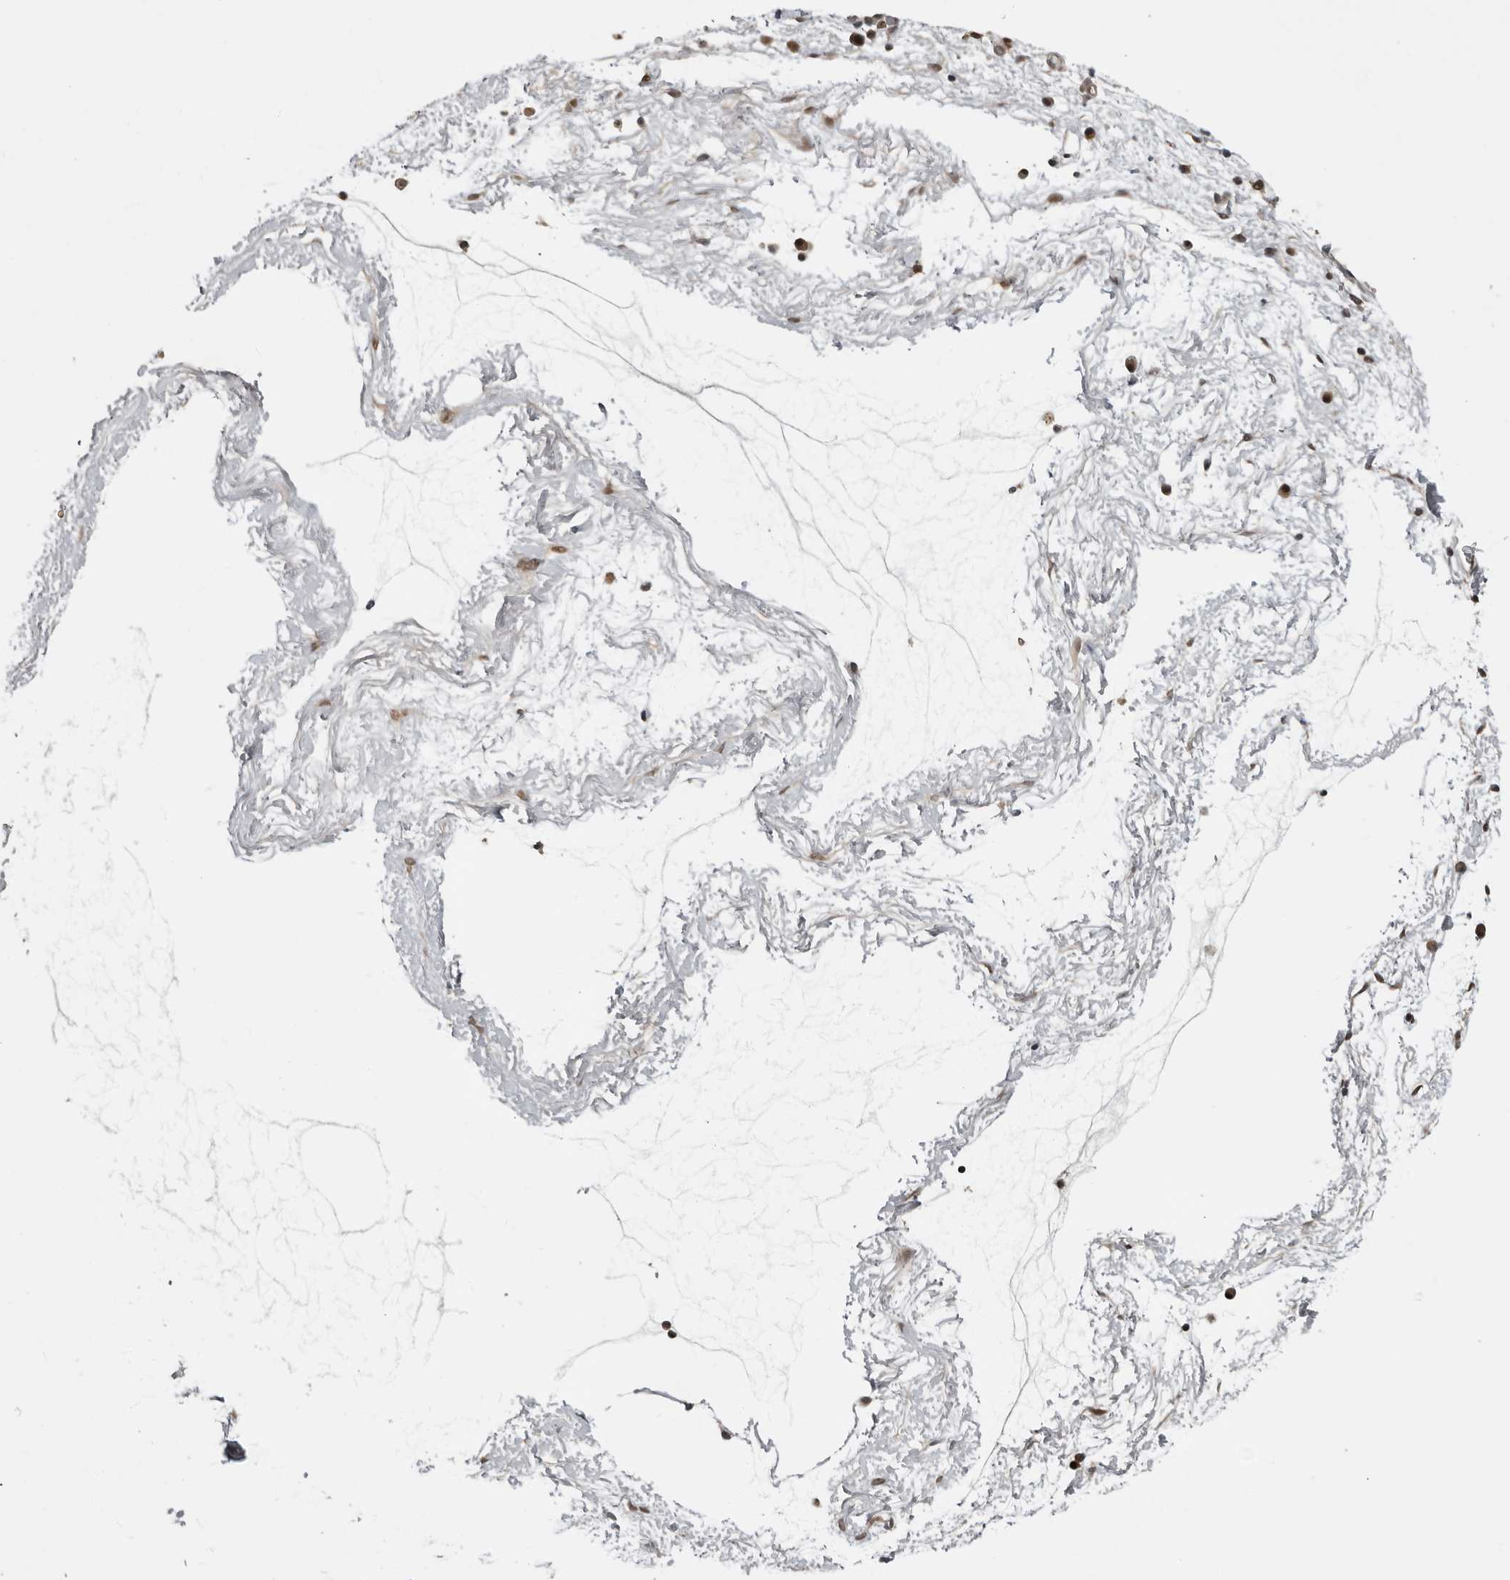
{"staining": {"intensity": "moderate", "quantity": "<25%", "location": "cytoplasmic/membranous,nuclear"}, "tissue": "nasopharynx", "cell_type": "Respiratory epithelial cells", "image_type": "normal", "snomed": [{"axis": "morphology", "description": "Normal tissue, NOS"}, {"axis": "morphology", "description": "Inflammation, NOS"}, {"axis": "topography", "description": "Nasopharynx"}], "caption": "Immunohistochemical staining of unremarkable nasopharynx displays <25% levels of moderate cytoplasmic/membranous,nuclear protein expression in approximately <25% of respiratory epithelial cells.", "gene": "PRRX2", "patient": {"sex": "male", "age": 48}}